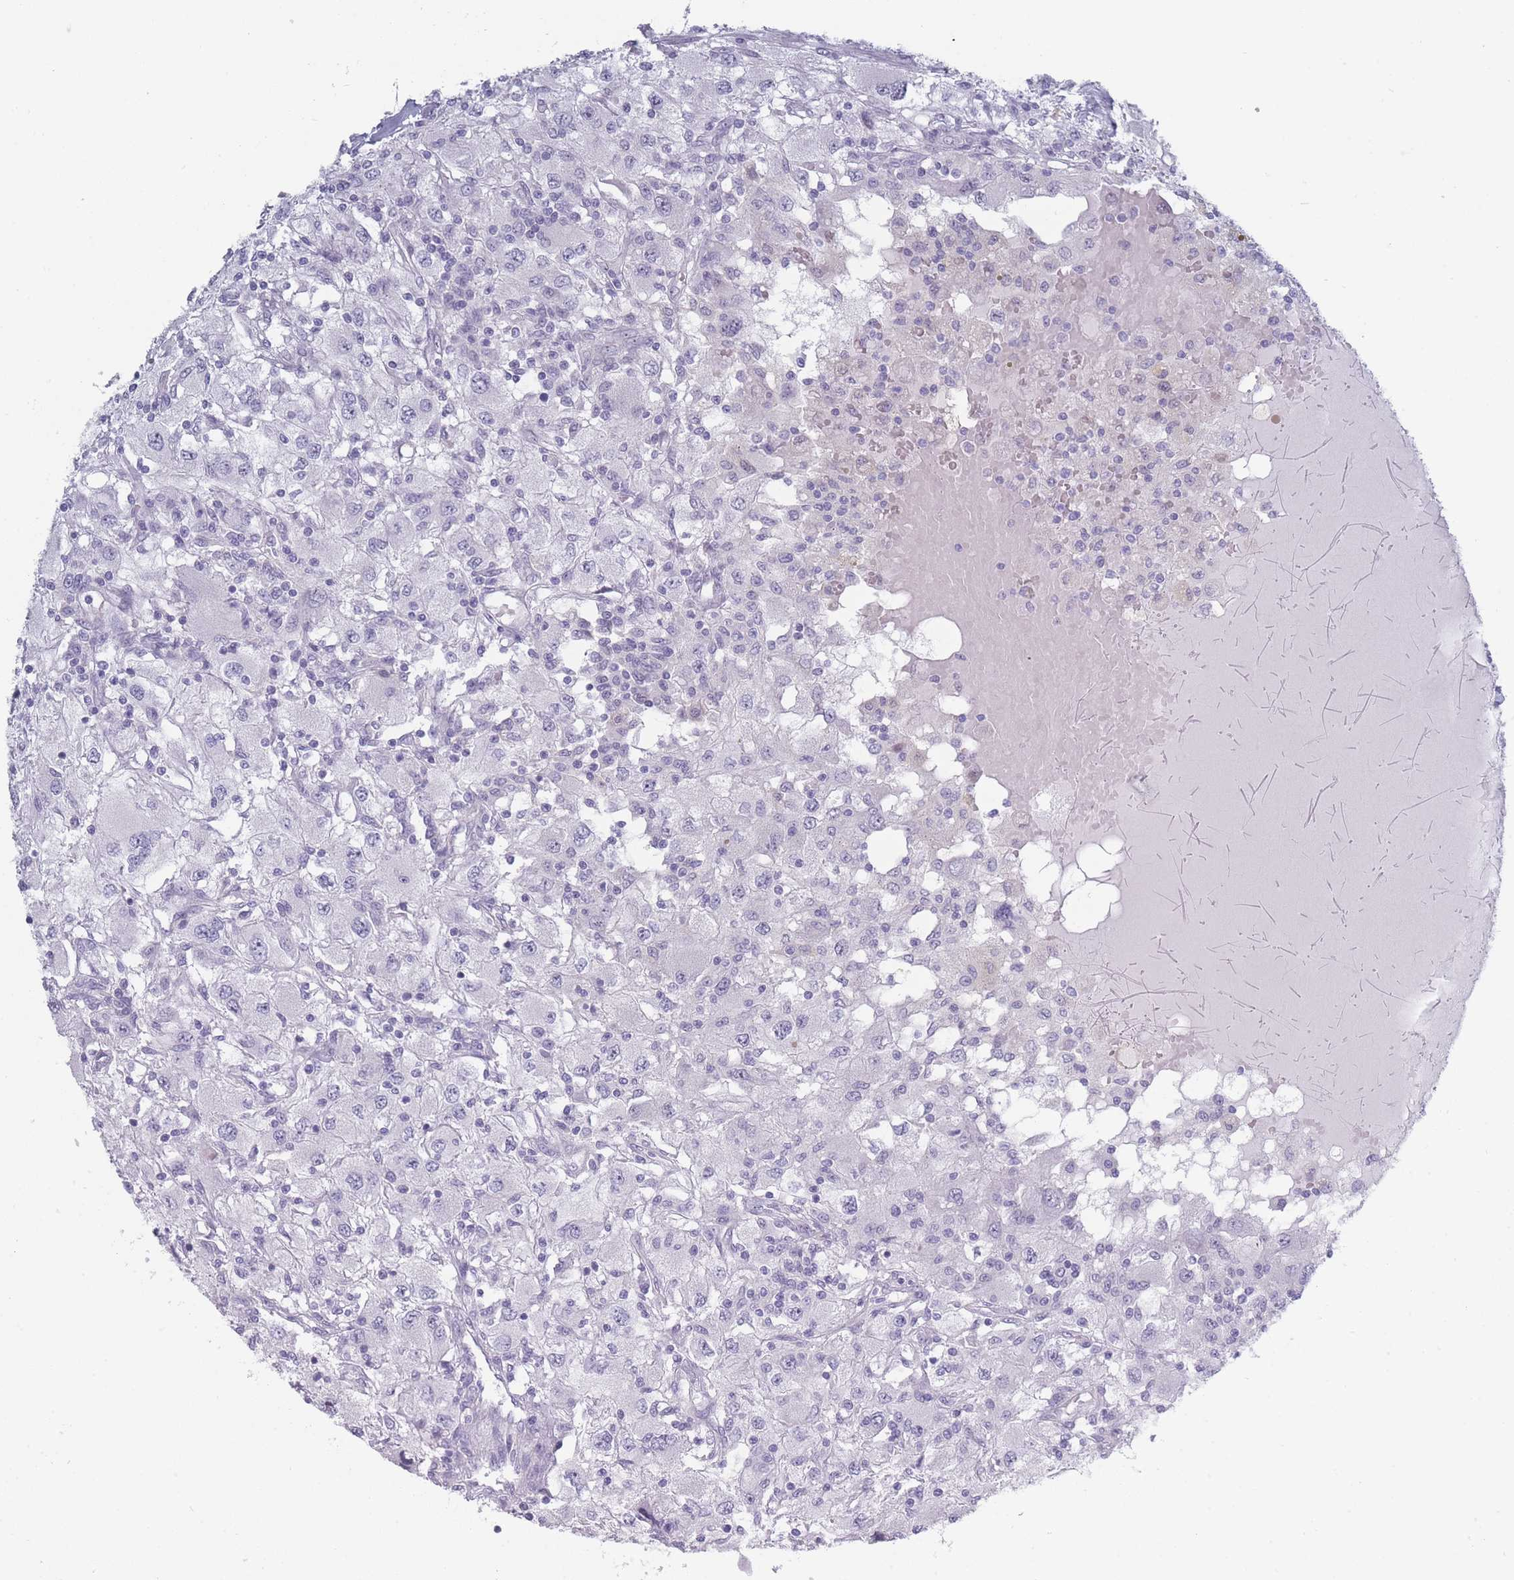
{"staining": {"intensity": "negative", "quantity": "none", "location": "none"}, "tissue": "renal cancer", "cell_type": "Tumor cells", "image_type": "cancer", "snomed": [{"axis": "morphology", "description": "Adenocarcinoma, NOS"}, {"axis": "topography", "description": "Kidney"}], "caption": "Tumor cells are negative for brown protein staining in renal cancer. (Stains: DAB IHC with hematoxylin counter stain, Microscopy: brightfield microscopy at high magnification).", "gene": "ROS1", "patient": {"sex": "female", "age": 67}}